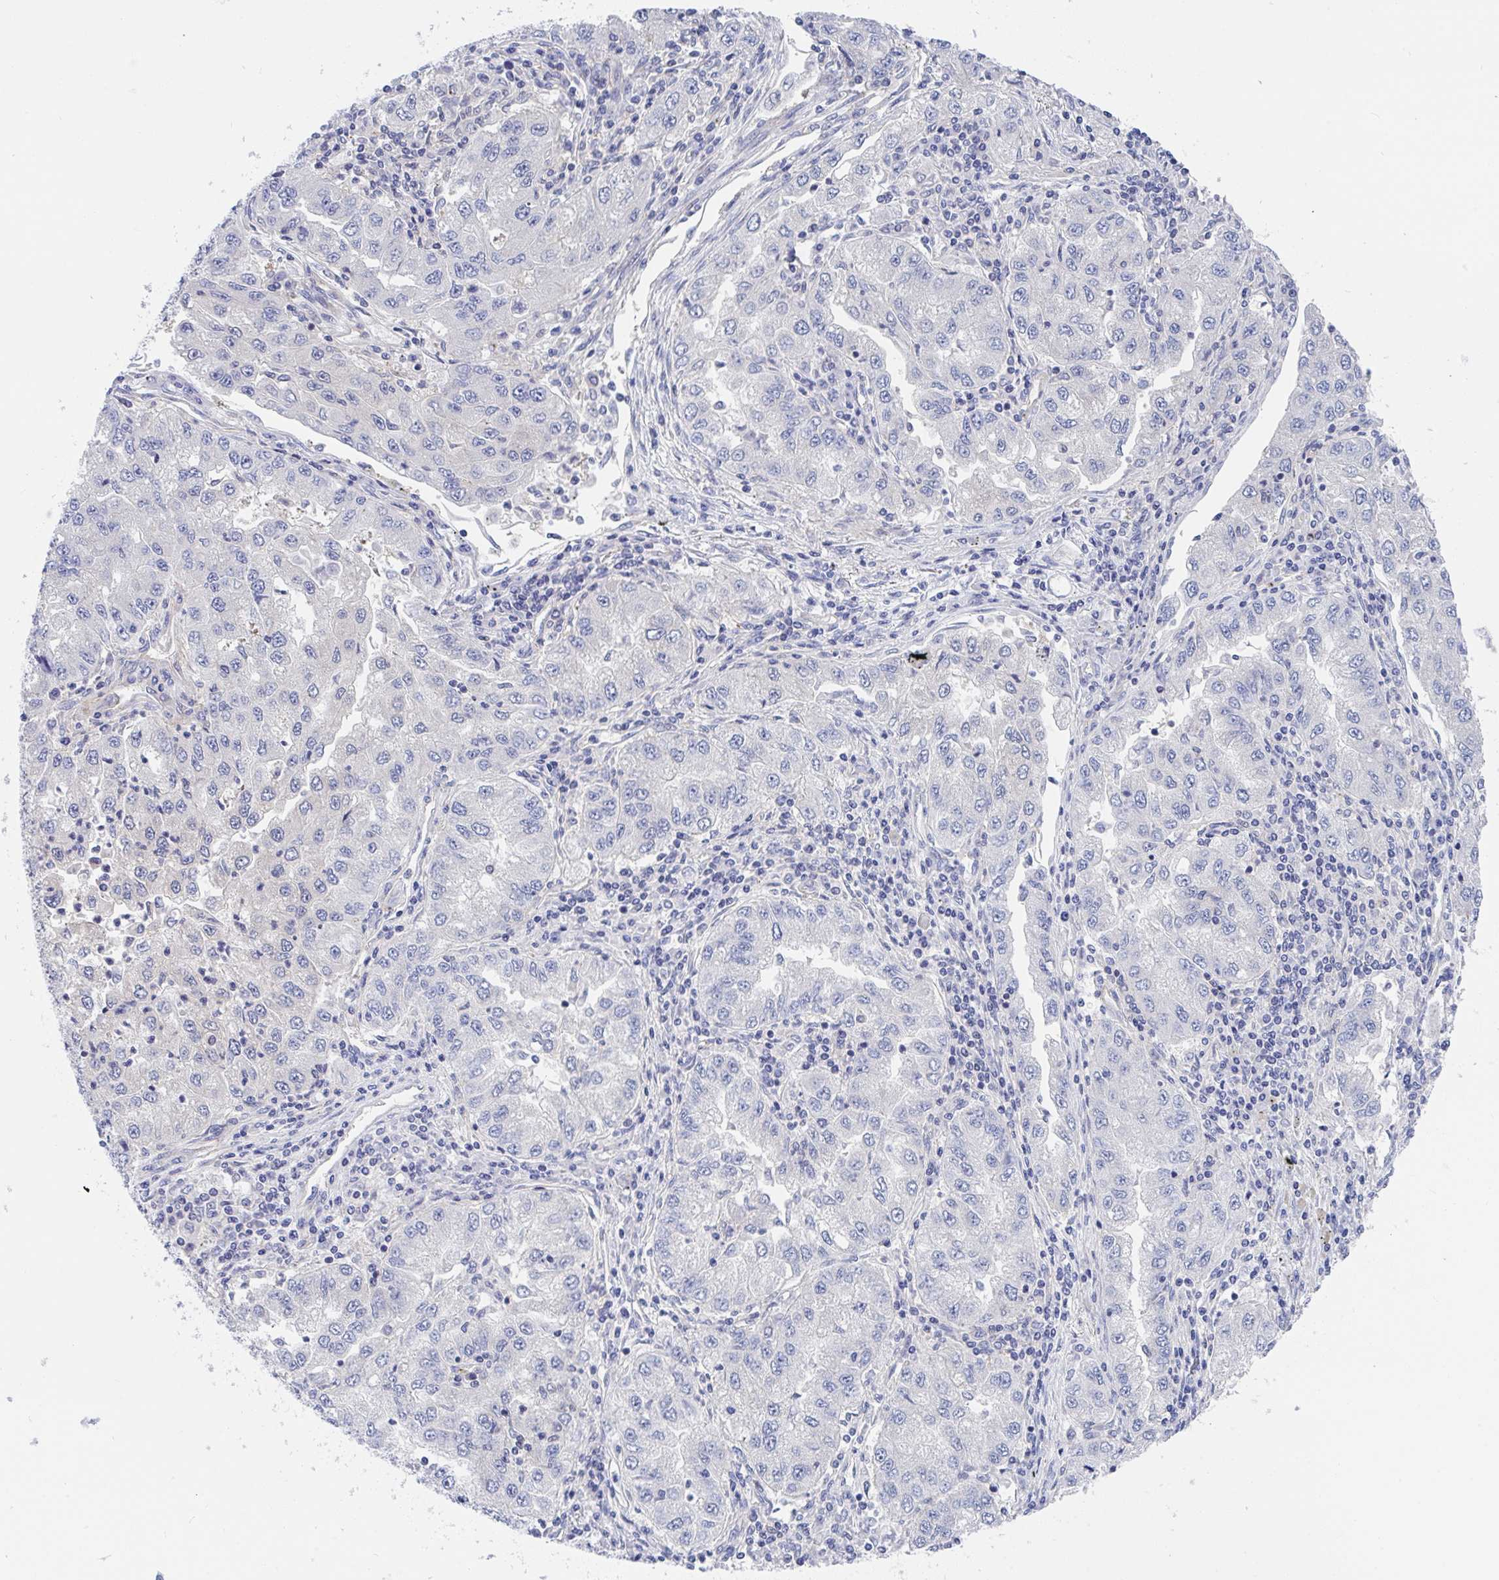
{"staining": {"intensity": "negative", "quantity": "none", "location": "none"}, "tissue": "lung cancer", "cell_type": "Tumor cells", "image_type": "cancer", "snomed": [{"axis": "morphology", "description": "Adenocarcinoma, NOS"}, {"axis": "morphology", "description": "Adenocarcinoma primary or metastatic"}, {"axis": "topography", "description": "Lung"}], "caption": "Tumor cells are negative for brown protein staining in lung cancer (adenocarcinoma primary or metastatic).", "gene": "P2RX3", "patient": {"sex": "male", "age": 74}}